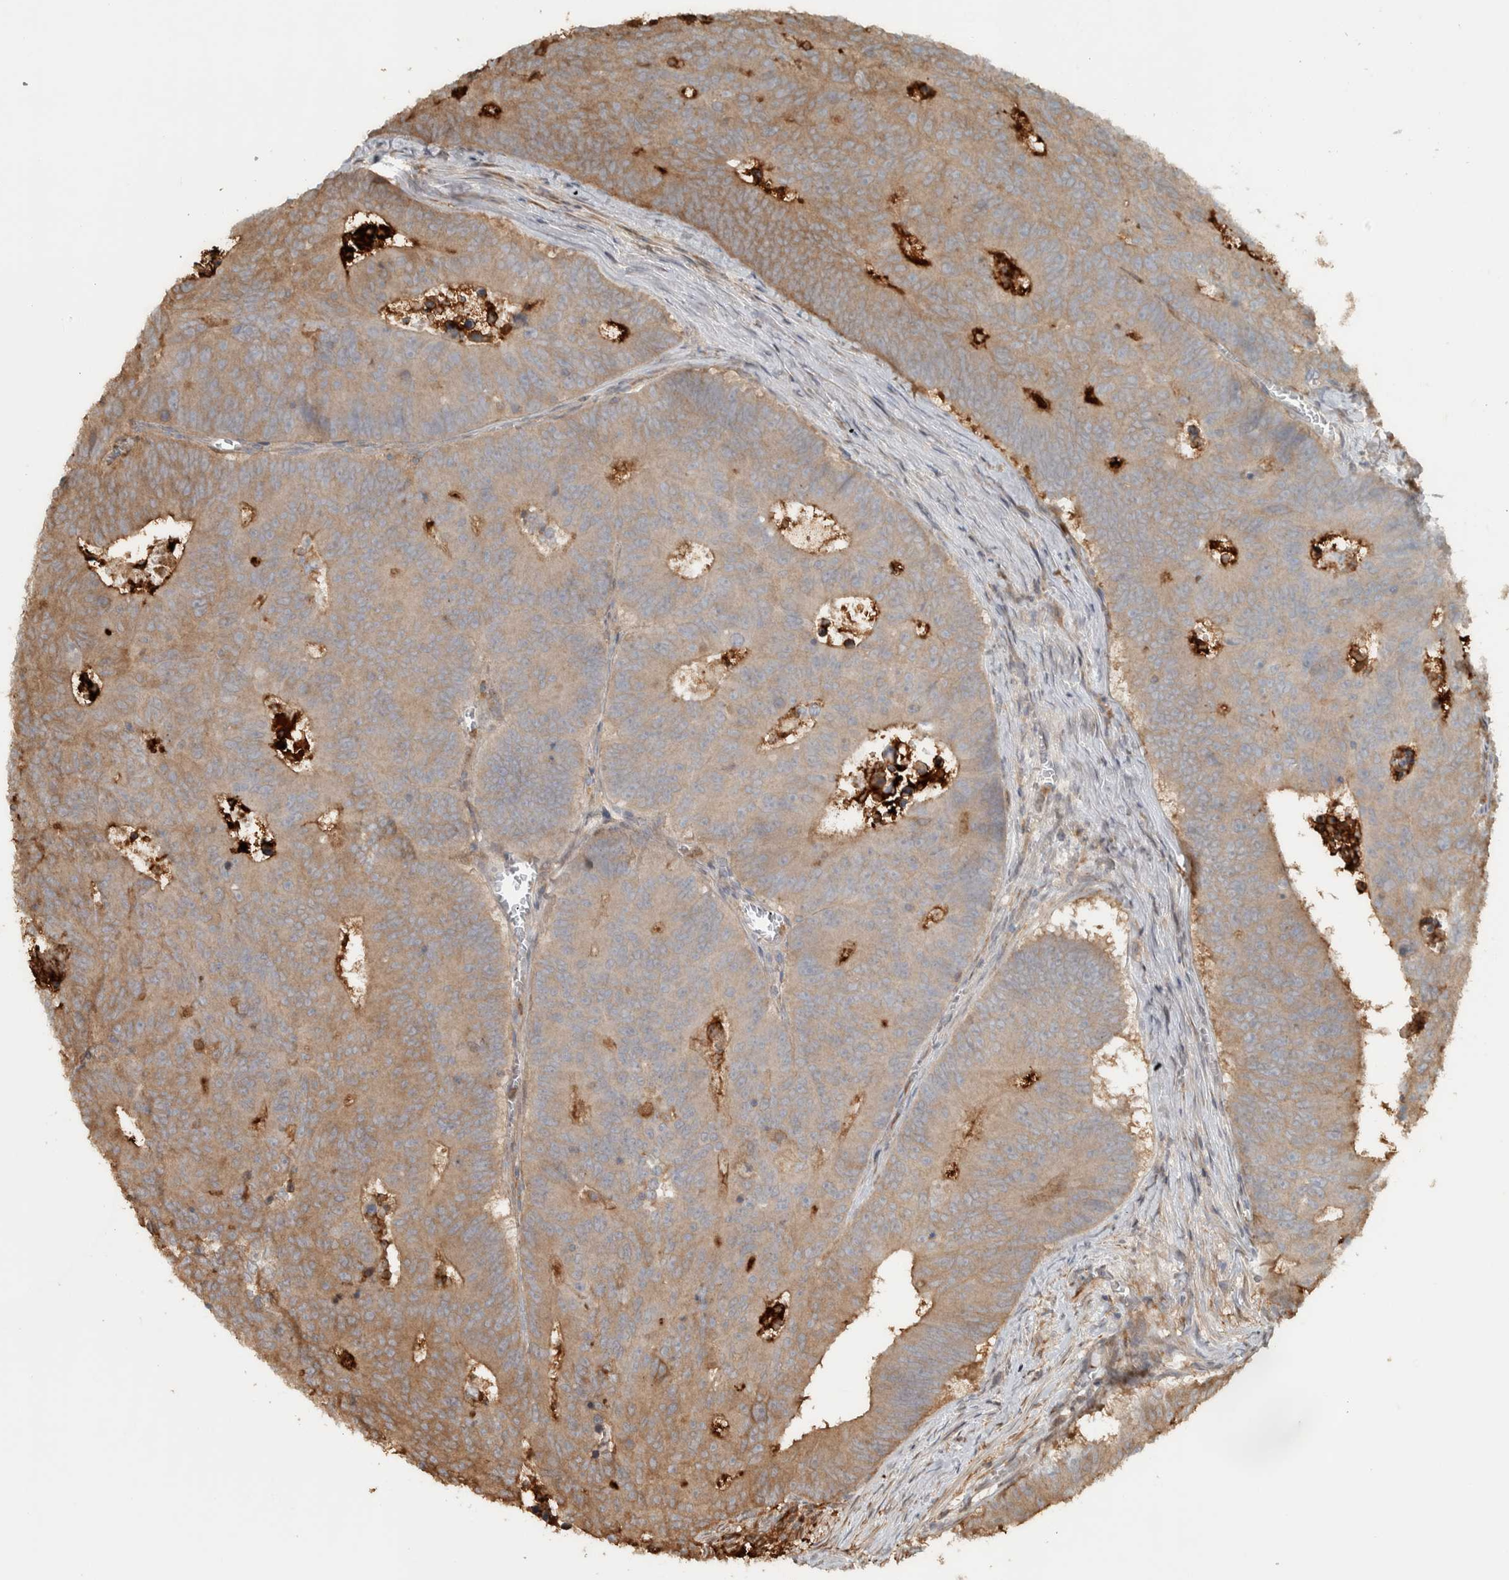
{"staining": {"intensity": "moderate", "quantity": ">75%", "location": "cytoplasmic/membranous"}, "tissue": "colorectal cancer", "cell_type": "Tumor cells", "image_type": "cancer", "snomed": [{"axis": "morphology", "description": "Adenocarcinoma, NOS"}, {"axis": "topography", "description": "Colon"}], "caption": "IHC of human colorectal adenocarcinoma demonstrates medium levels of moderate cytoplasmic/membranous positivity in about >75% of tumor cells.", "gene": "CNTROB", "patient": {"sex": "male", "age": 87}}